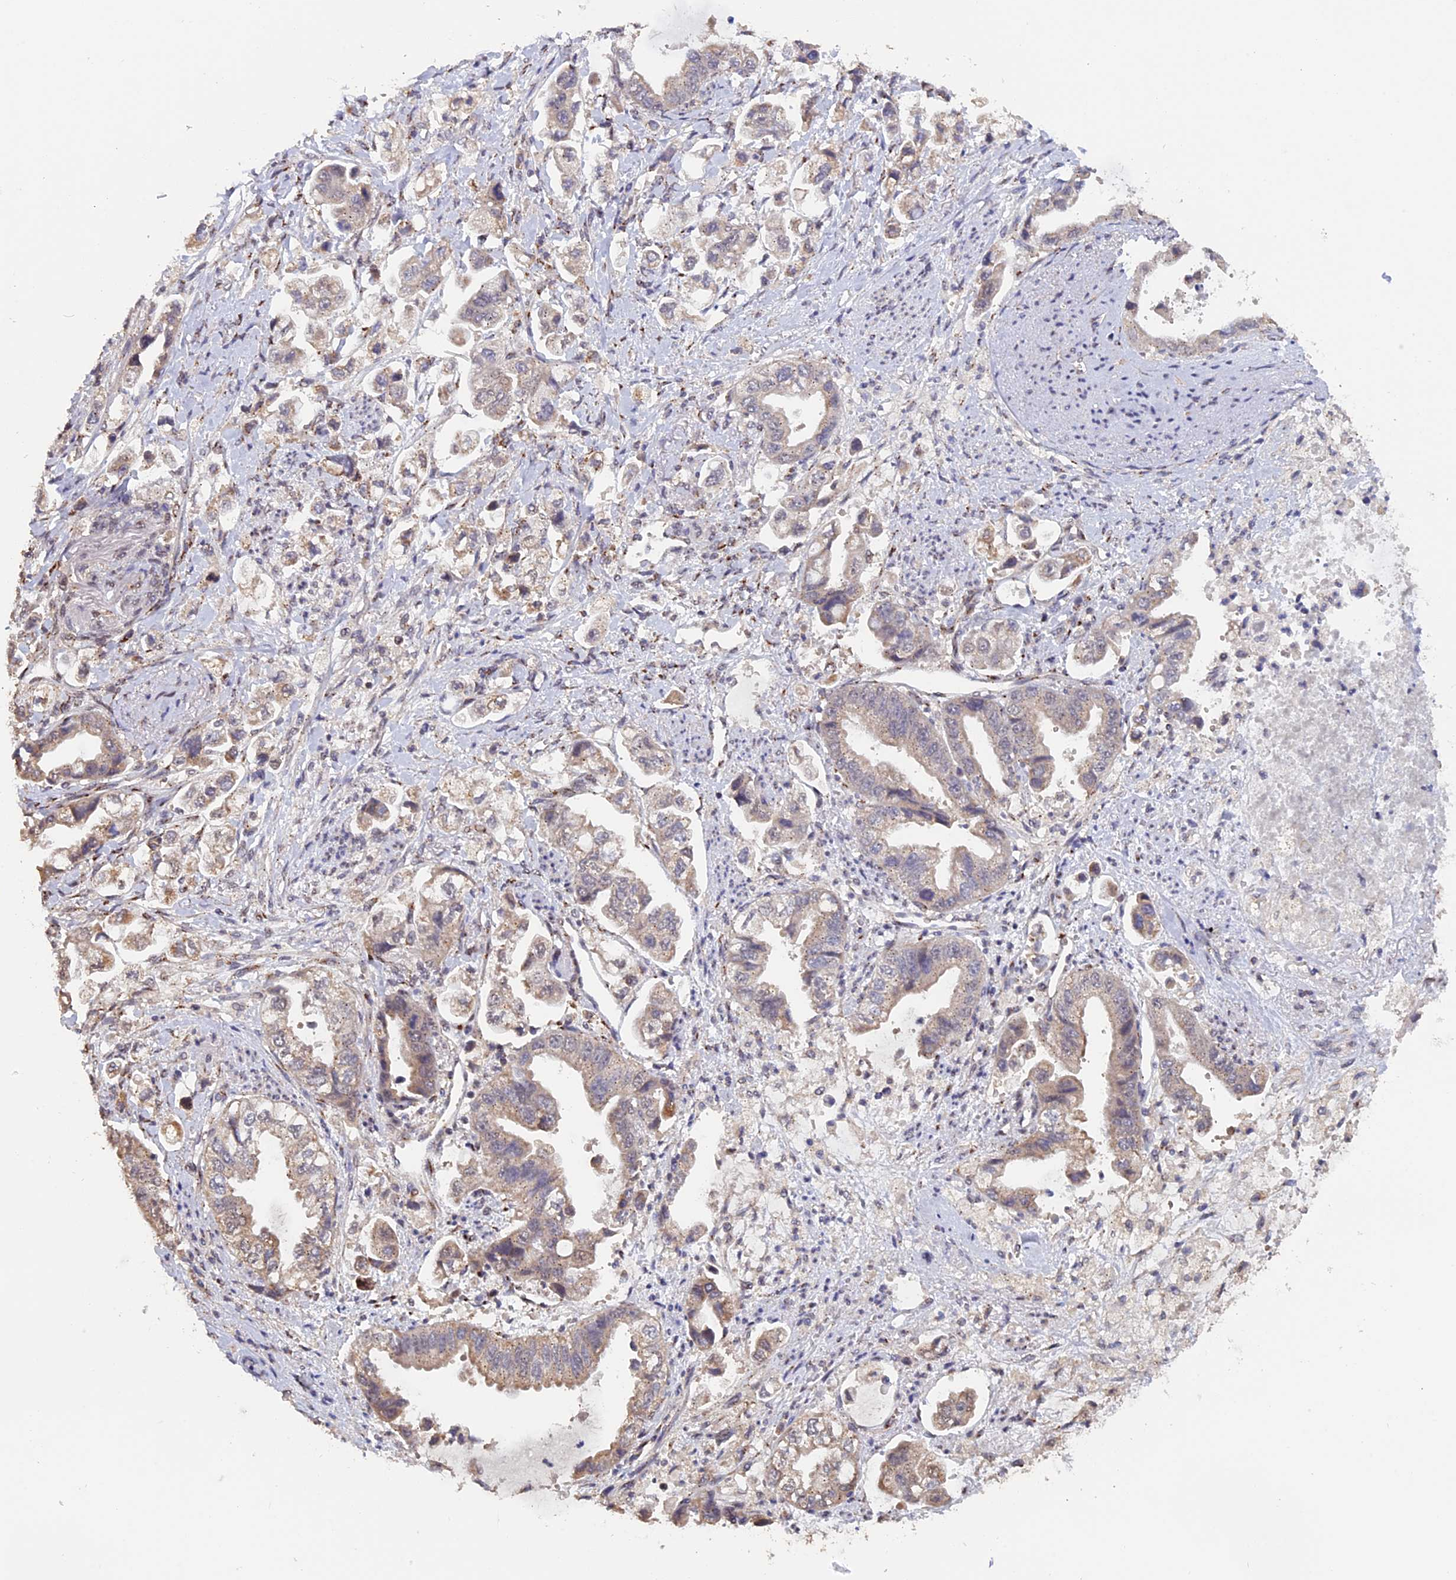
{"staining": {"intensity": "weak", "quantity": "25%-75%", "location": "cytoplasmic/membranous"}, "tissue": "stomach cancer", "cell_type": "Tumor cells", "image_type": "cancer", "snomed": [{"axis": "morphology", "description": "Adenocarcinoma, NOS"}, {"axis": "topography", "description": "Stomach"}], "caption": "Stomach cancer (adenocarcinoma) tissue demonstrates weak cytoplasmic/membranous expression in approximately 25%-75% of tumor cells", "gene": "PIGQ", "patient": {"sex": "male", "age": 62}}